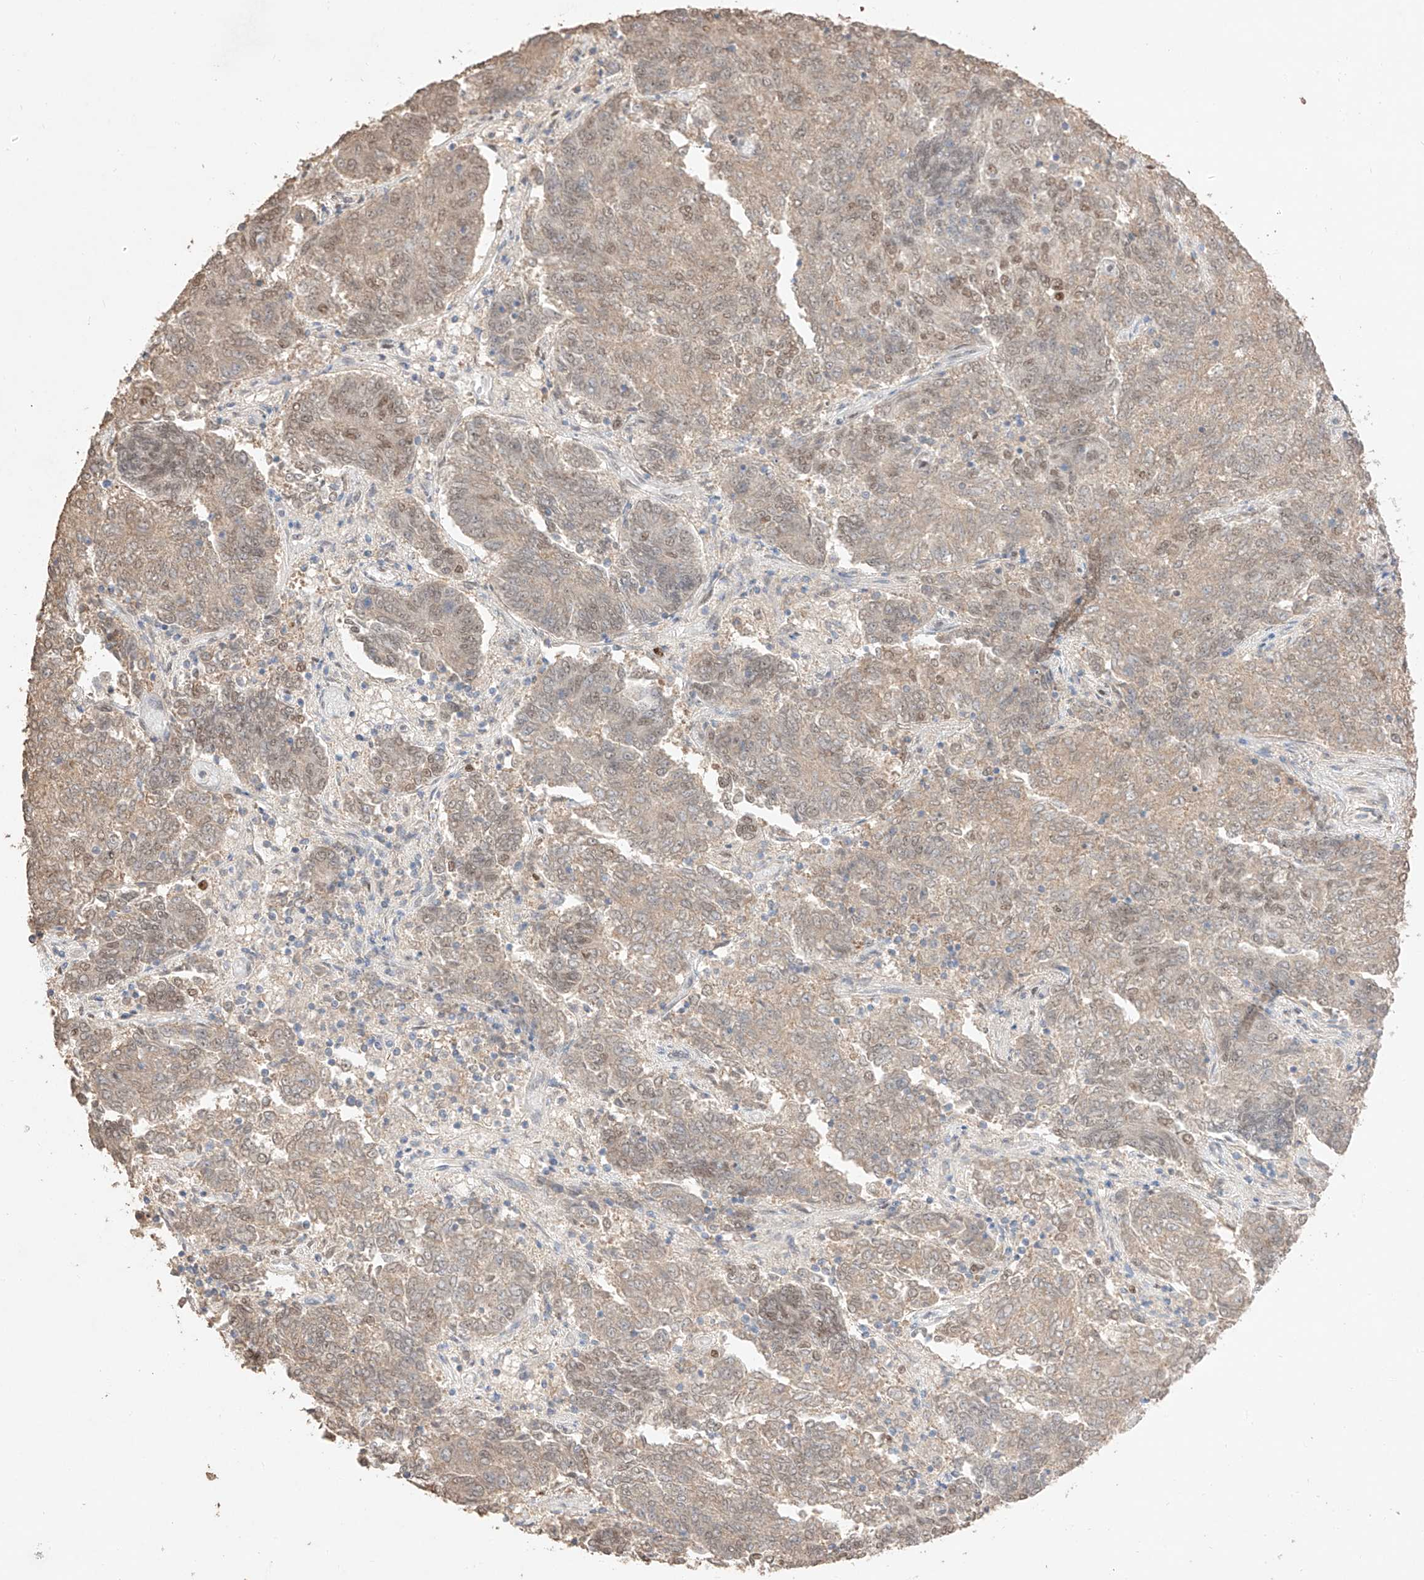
{"staining": {"intensity": "weak", "quantity": ">75%", "location": "cytoplasmic/membranous,nuclear"}, "tissue": "endometrial cancer", "cell_type": "Tumor cells", "image_type": "cancer", "snomed": [{"axis": "morphology", "description": "Adenocarcinoma, NOS"}, {"axis": "topography", "description": "Endometrium"}], "caption": "This histopathology image shows immunohistochemistry (IHC) staining of human endometrial adenocarcinoma, with low weak cytoplasmic/membranous and nuclear staining in approximately >75% of tumor cells.", "gene": "APIP", "patient": {"sex": "female", "age": 80}}